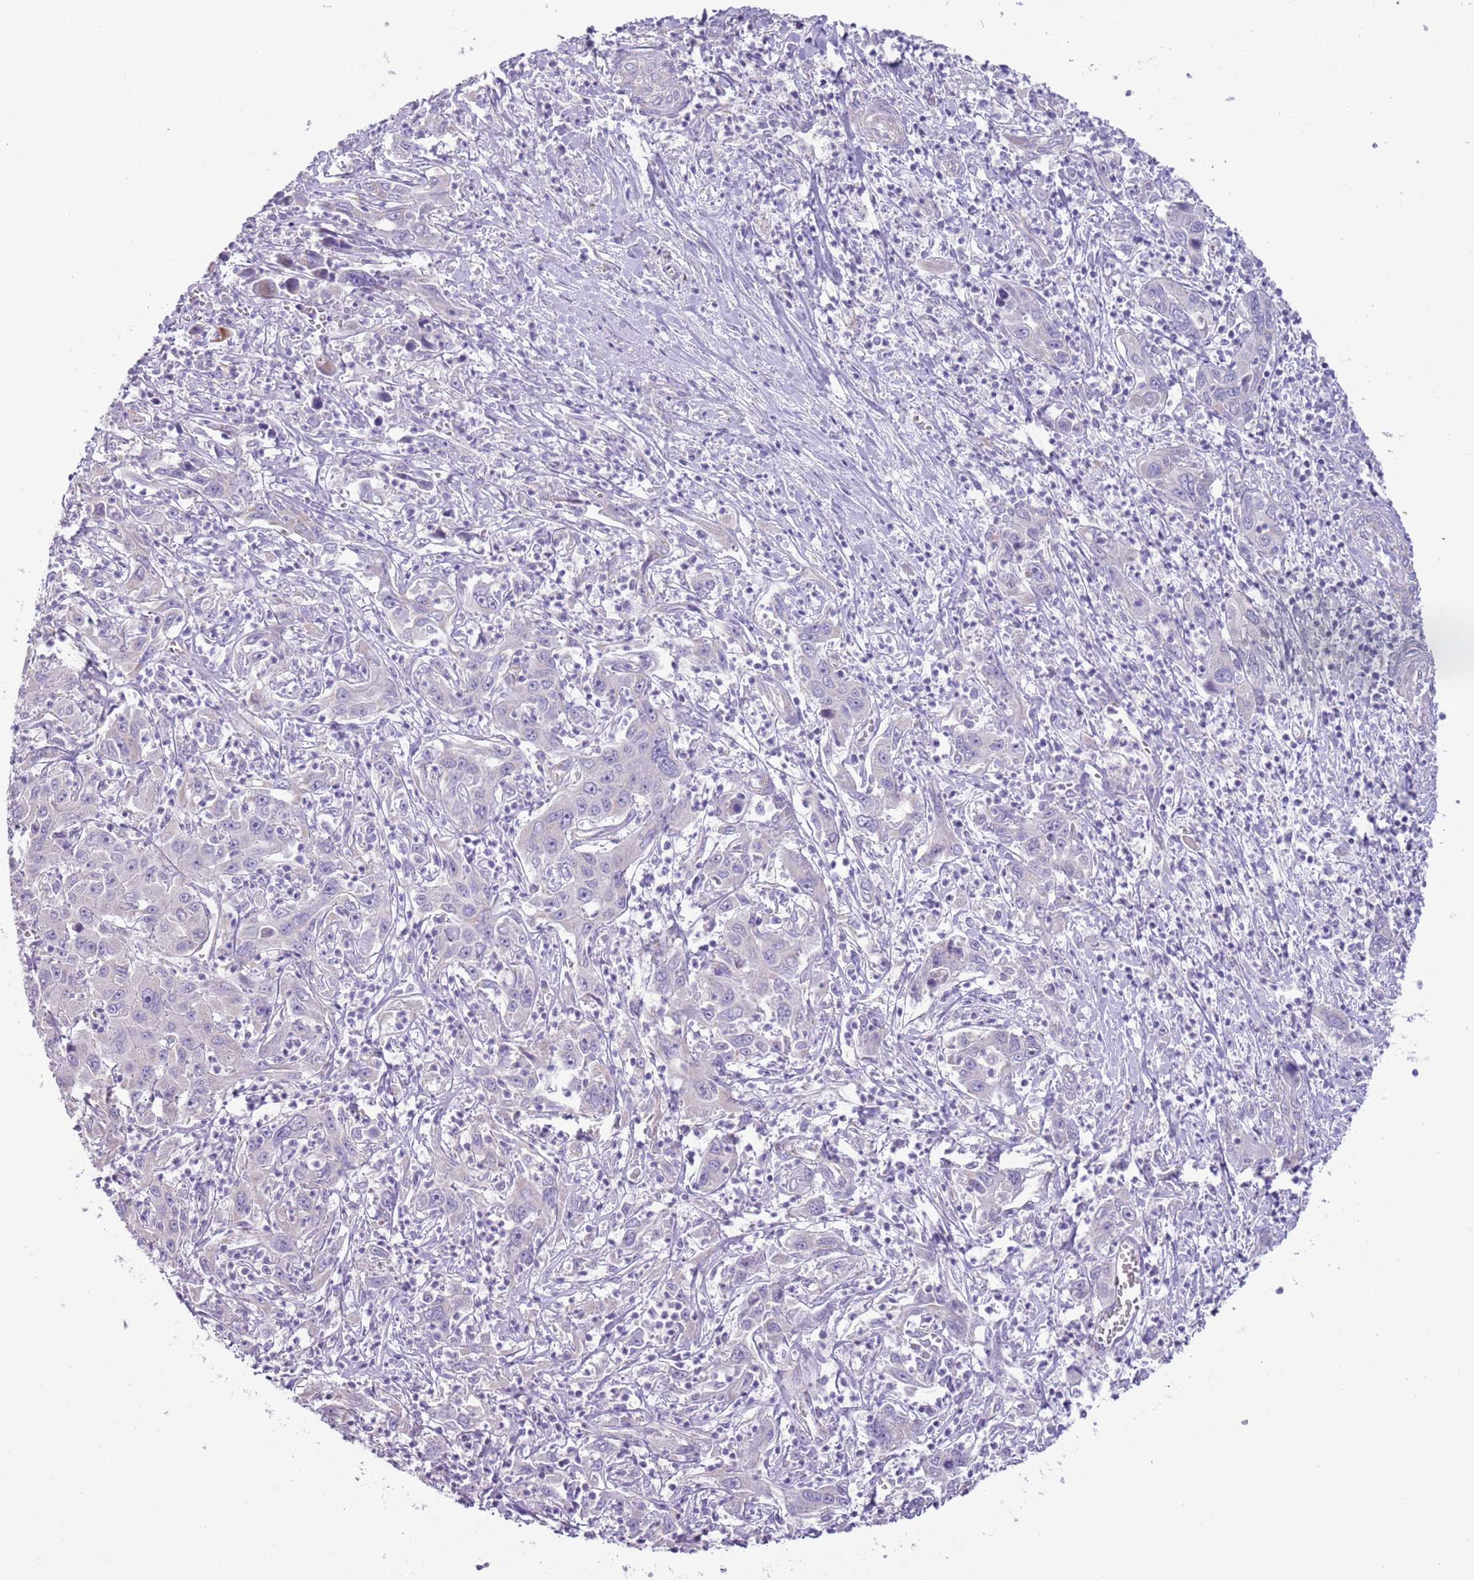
{"staining": {"intensity": "negative", "quantity": "none", "location": "none"}, "tissue": "liver cancer", "cell_type": "Tumor cells", "image_type": "cancer", "snomed": [{"axis": "morphology", "description": "Carcinoma, Hepatocellular, NOS"}, {"axis": "topography", "description": "Liver"}], "caption": "Immunohistochemistry (IHC) of hepatocellular carcinoma (liver) shows no expression in tumor cells.", "gene": "RNF222", "patient": {"sex": "male", "age": 63}}